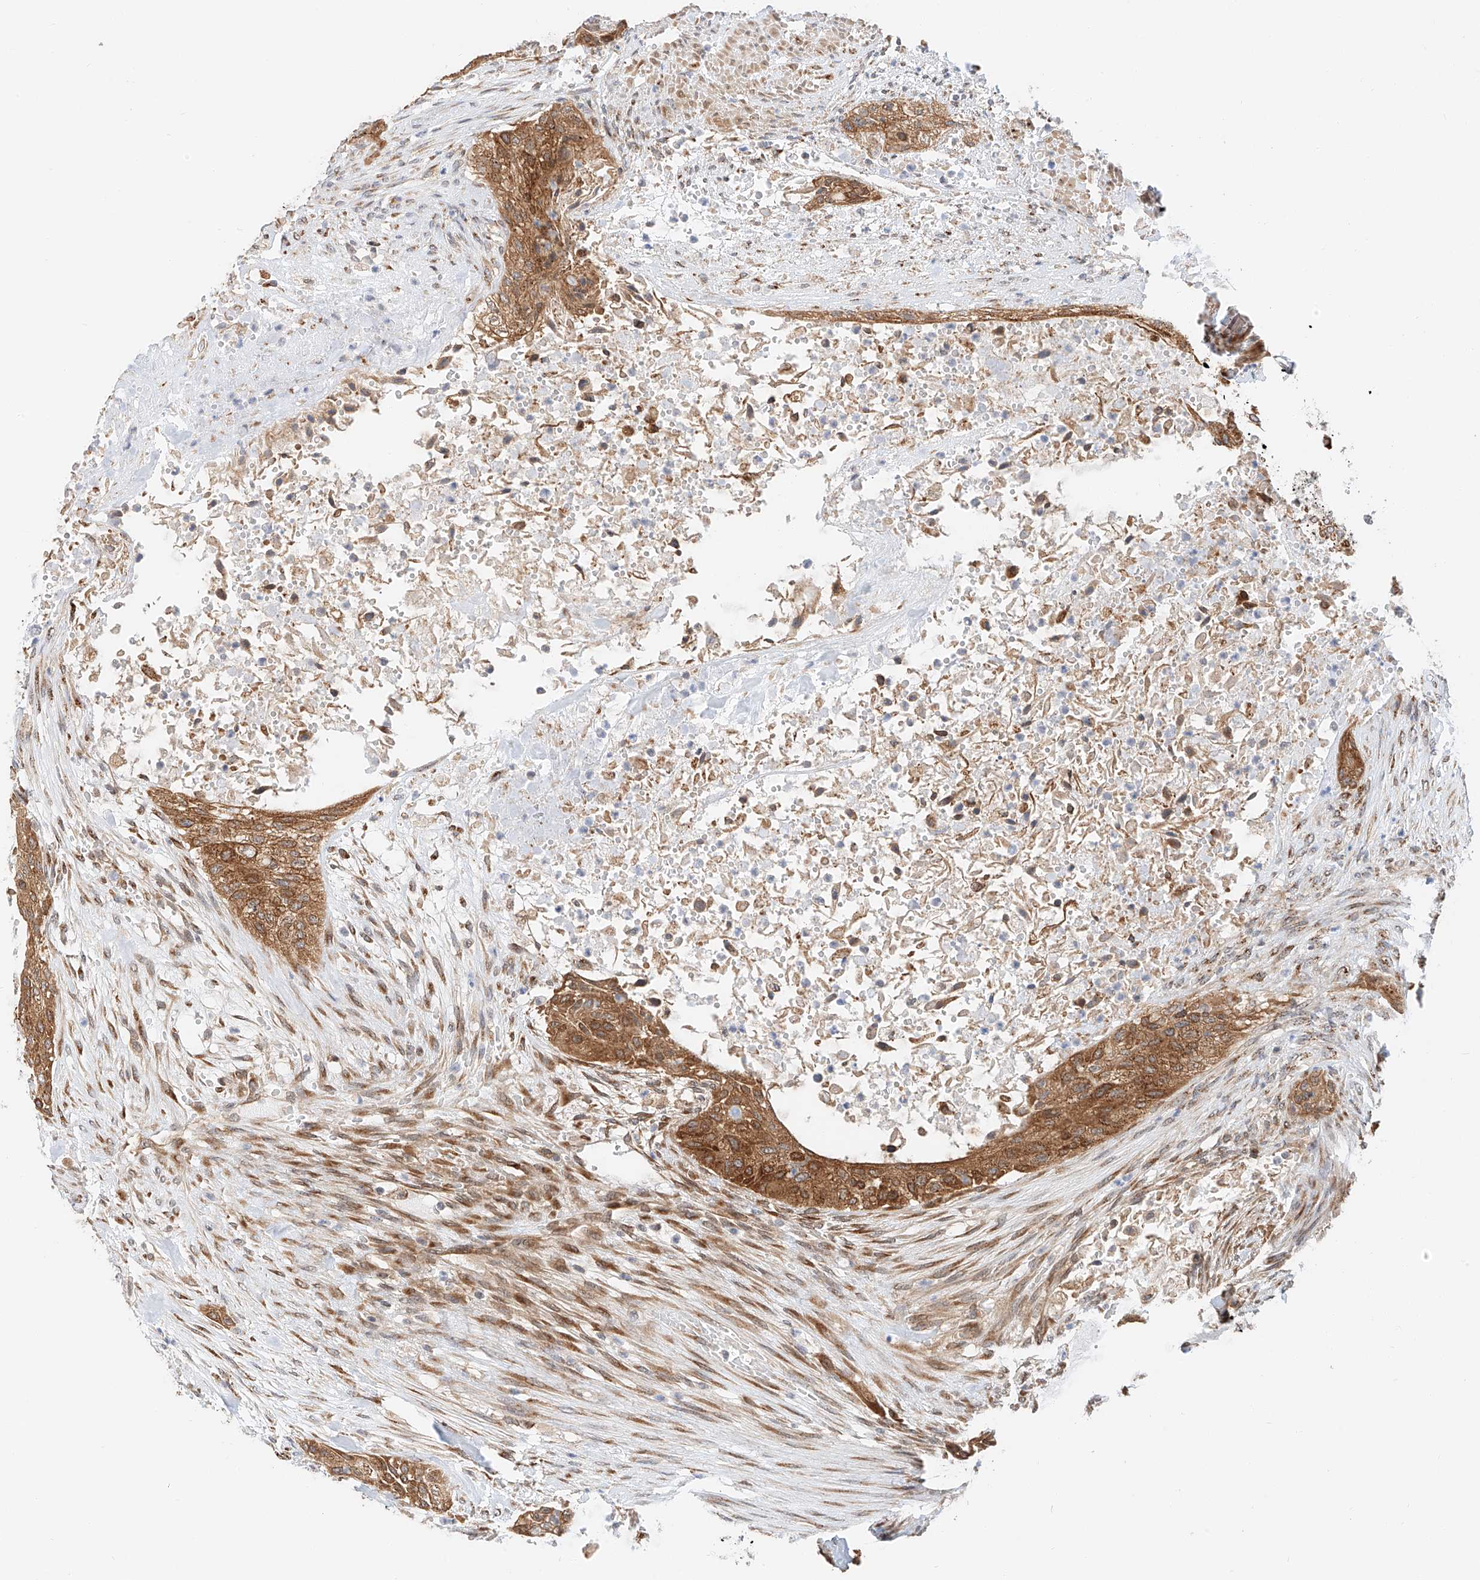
{"staining": {"intensity": "moderate", "quantity": ">75%", "location": "cytoplasmic/membranous"}, "tissue": "urothelial cancer", "cell_type": "Tumor cells", "image_type": "cancer", "snomed": [{"axis": "morphology", "description": "Urothelial carcinoma, High grade"}, {"axis": "topography", "description": "Urinary bladder"}], "caption": "IHC photomicrograph of neoplastic tissue: high-grade urothelial carcinoma stained using immunohistochemistry (IHC) shows medium levels of moderate protein expression localized specifically in the cytoplasmic/membranous of tumor cells, appearing as a cytoplasmic/membranous brown color.", "gene": "CARMIL1", "patient": {"sex": "male", "age": 35}}